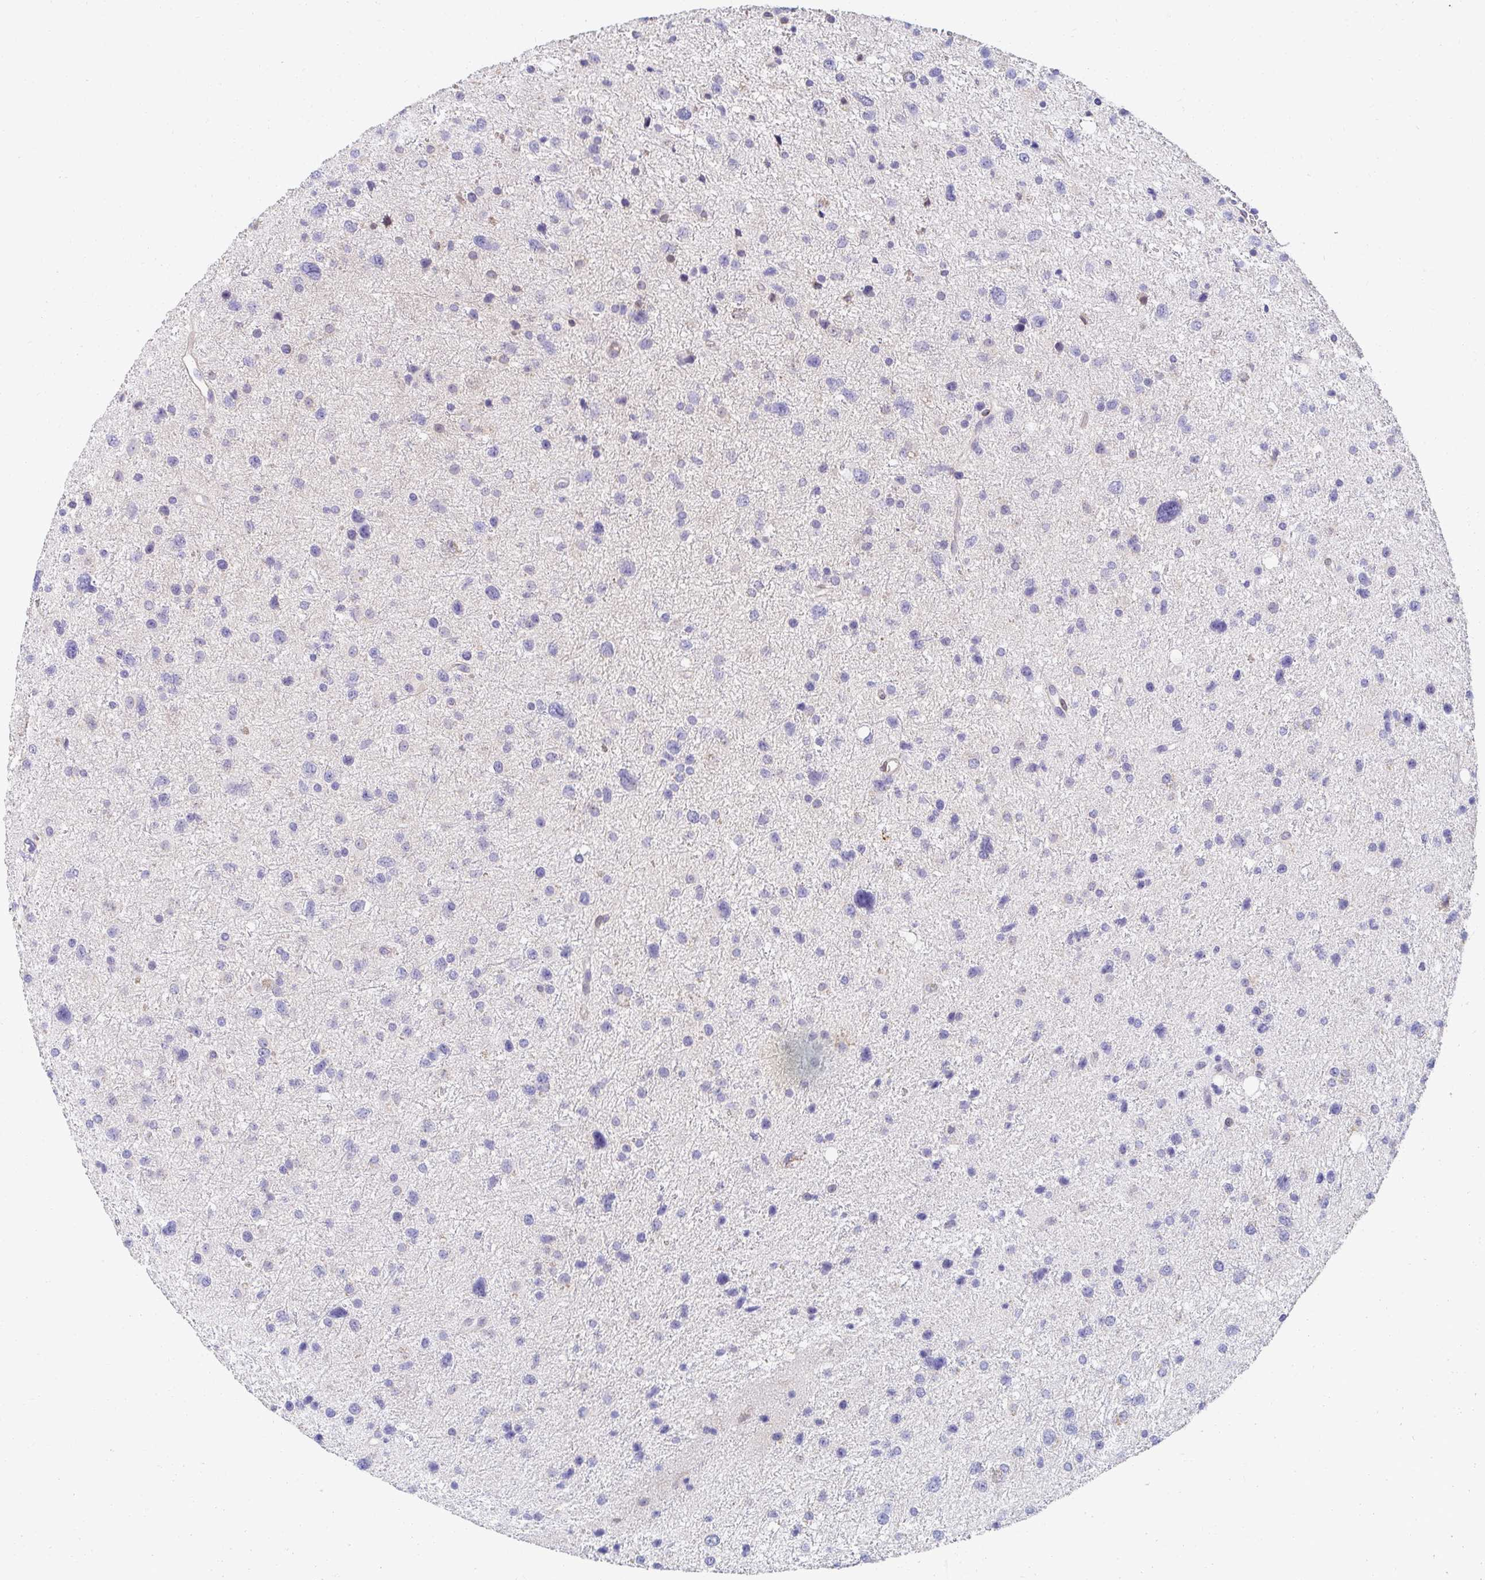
{"staining": {"intensity": "negative", "quantity": "none", "location": "none"}, "tissue": "glioma", "cell_type": "Tumor cells", "image_type": "cancer", "snomed": [{"axis": "morphology", "description": "Glioma, malignant, Low grade"}, {"axis": "topography", "description": "Brain"}], "caption": "IHC histopathology image of neoplastic tissue: glioma stained with DAB (3,3'-diaminobenzidine) shows no significant protein positivity in tumor cells.", "gene": "AKAP14", "patient": {"sex": "female", "age": 55}}